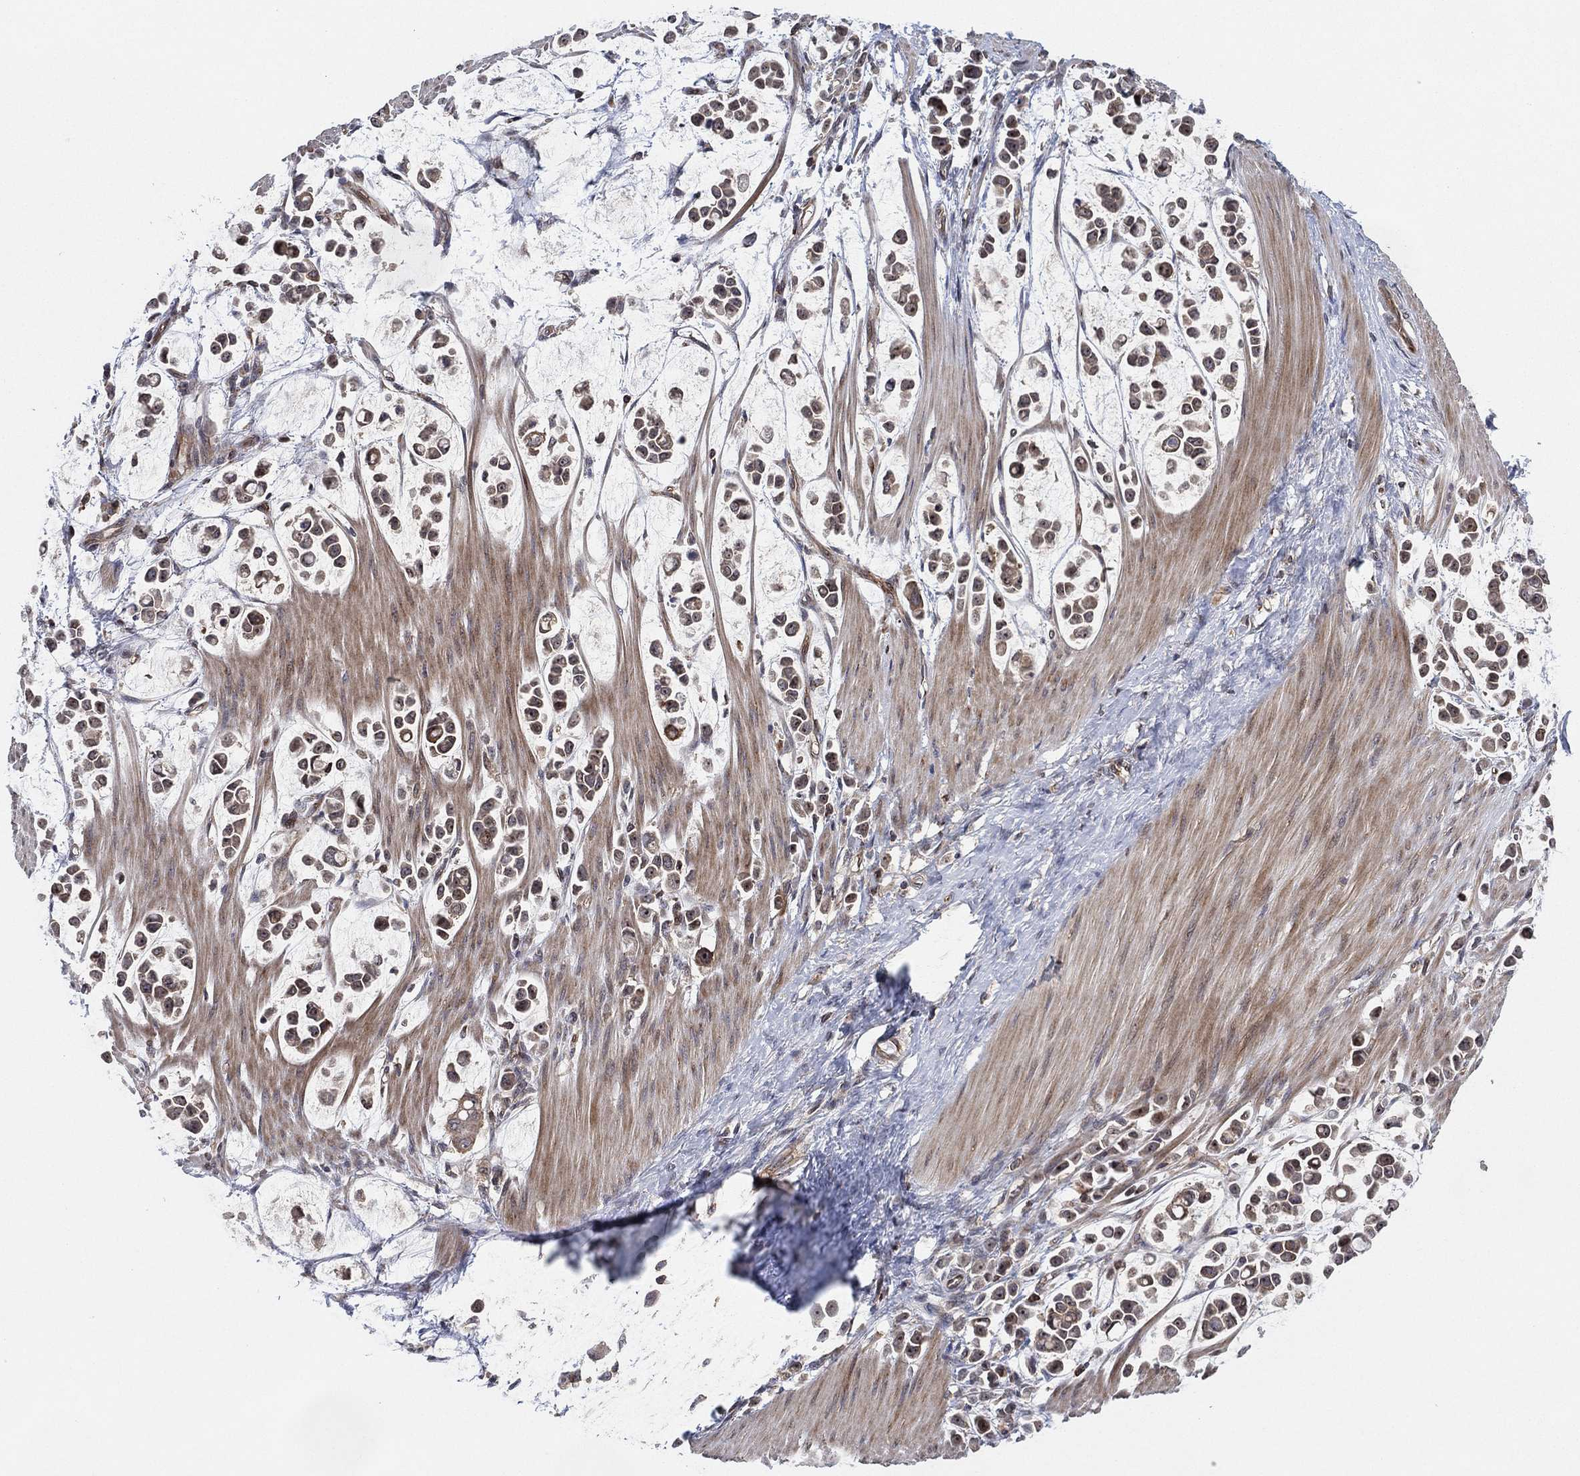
{"staining": {"intensity": "negative", "quantity": "none", "location": "none"}, "tissue": "stomach cancer", "cell_type": "Tumor cells", "image_type": "cancer", "snomed": [{"axis": "morphology", "description": "Adenocarcinoma, NOS"}, {"axis": "topography", "description": "Stomach"}], "caption": "Immunohistochemistry (IHC) image of stomach cancer stained for a protein (brown), which shows no expression in tumor cells.", "gene": "TMCO1", "patient": {"sex": "male", "age": 82}}